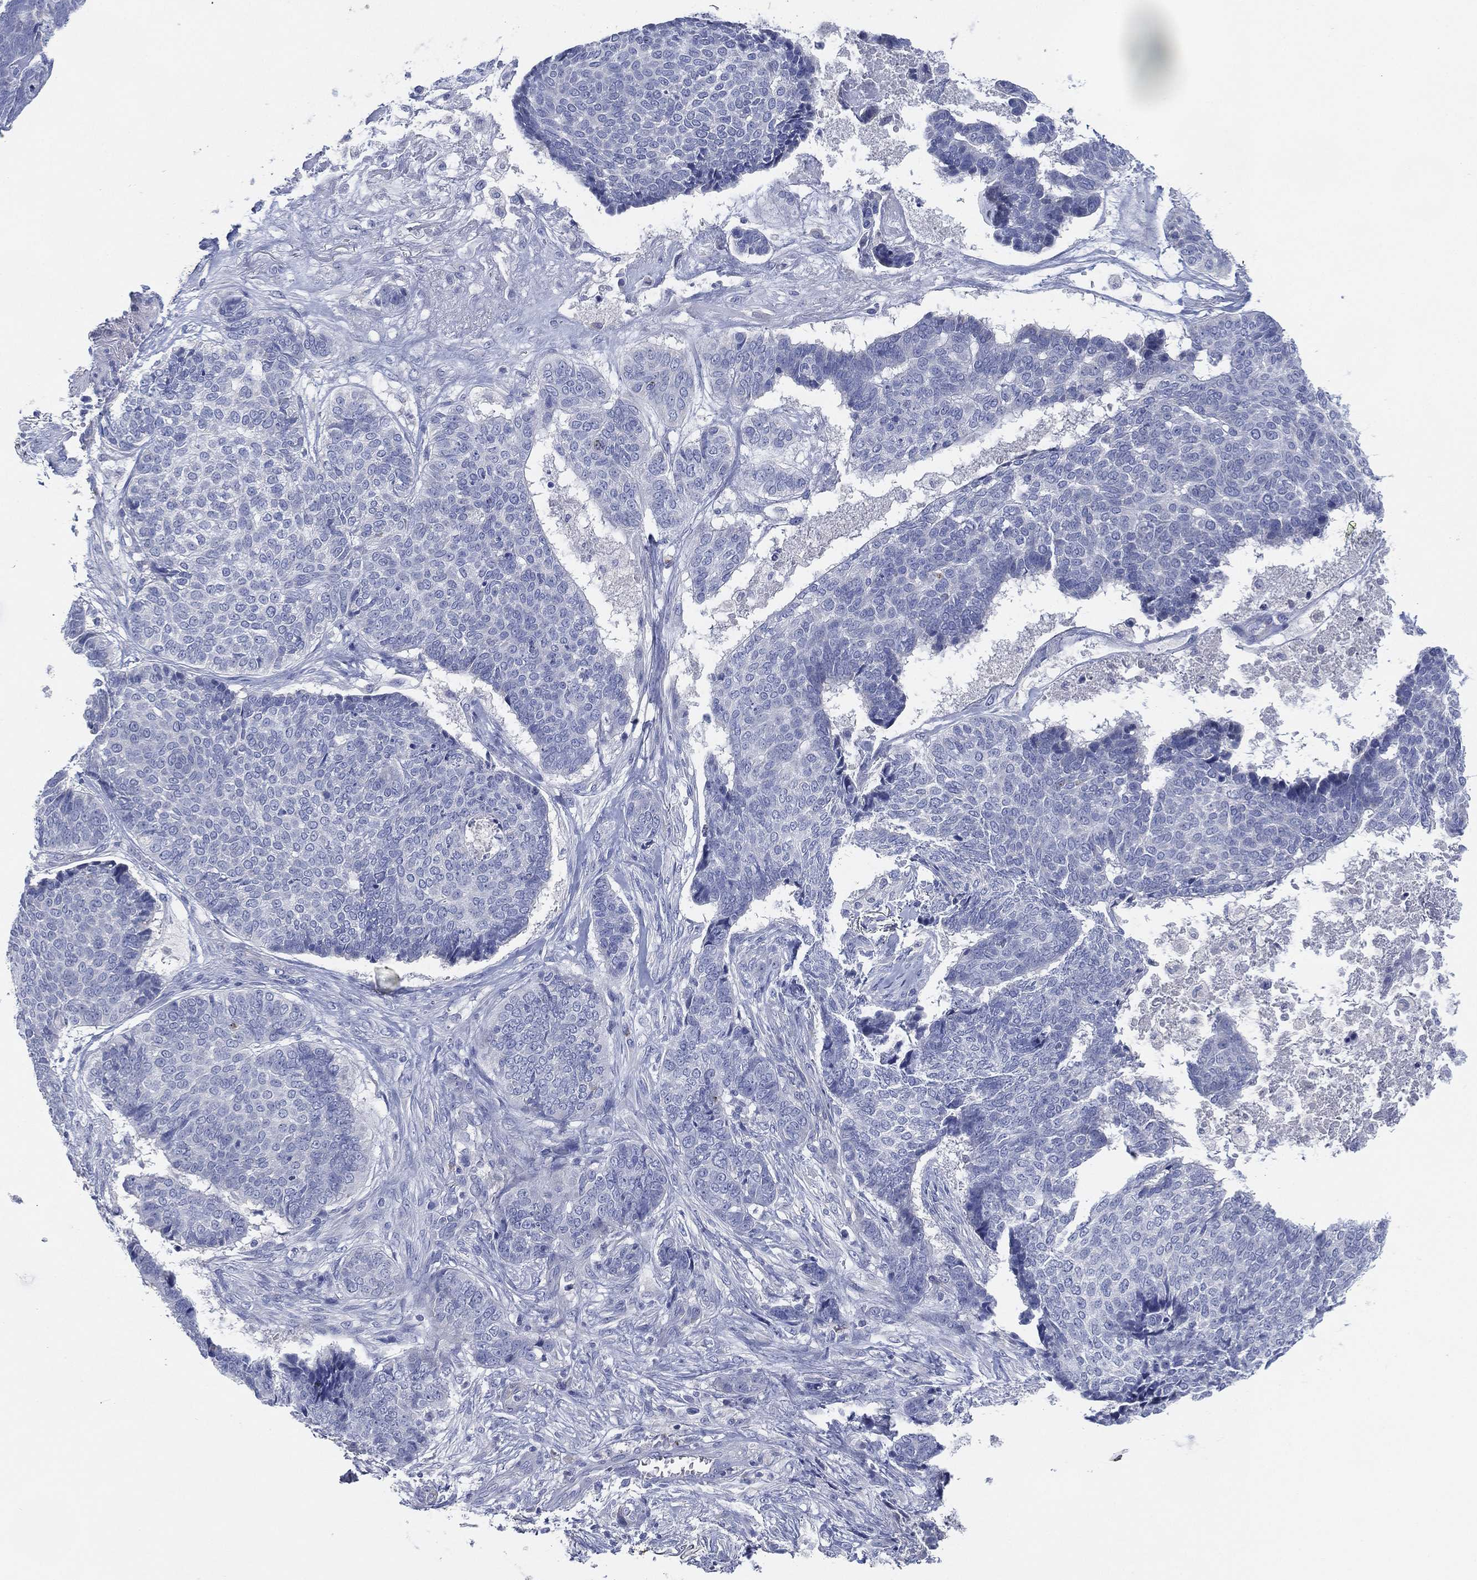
{"staining": {"intensity": "negative", "quantity": "none", "location": "none"}, "tissue": "skin cancer", "cell_type": "Tumor cells", "image_type": "cancer", "snomed": [{"axis": "morphology", "description": "Basal cell carcinoma"}, {"axis": "topography", "description": "Skin"}], "caption": "Immunohistochemistry (IHC) of human basal cell carcinoma (skin) reveals no expression in tumor cells.", "gene": "ADAD2", "patient": {"sex": "male", "age": 86}}